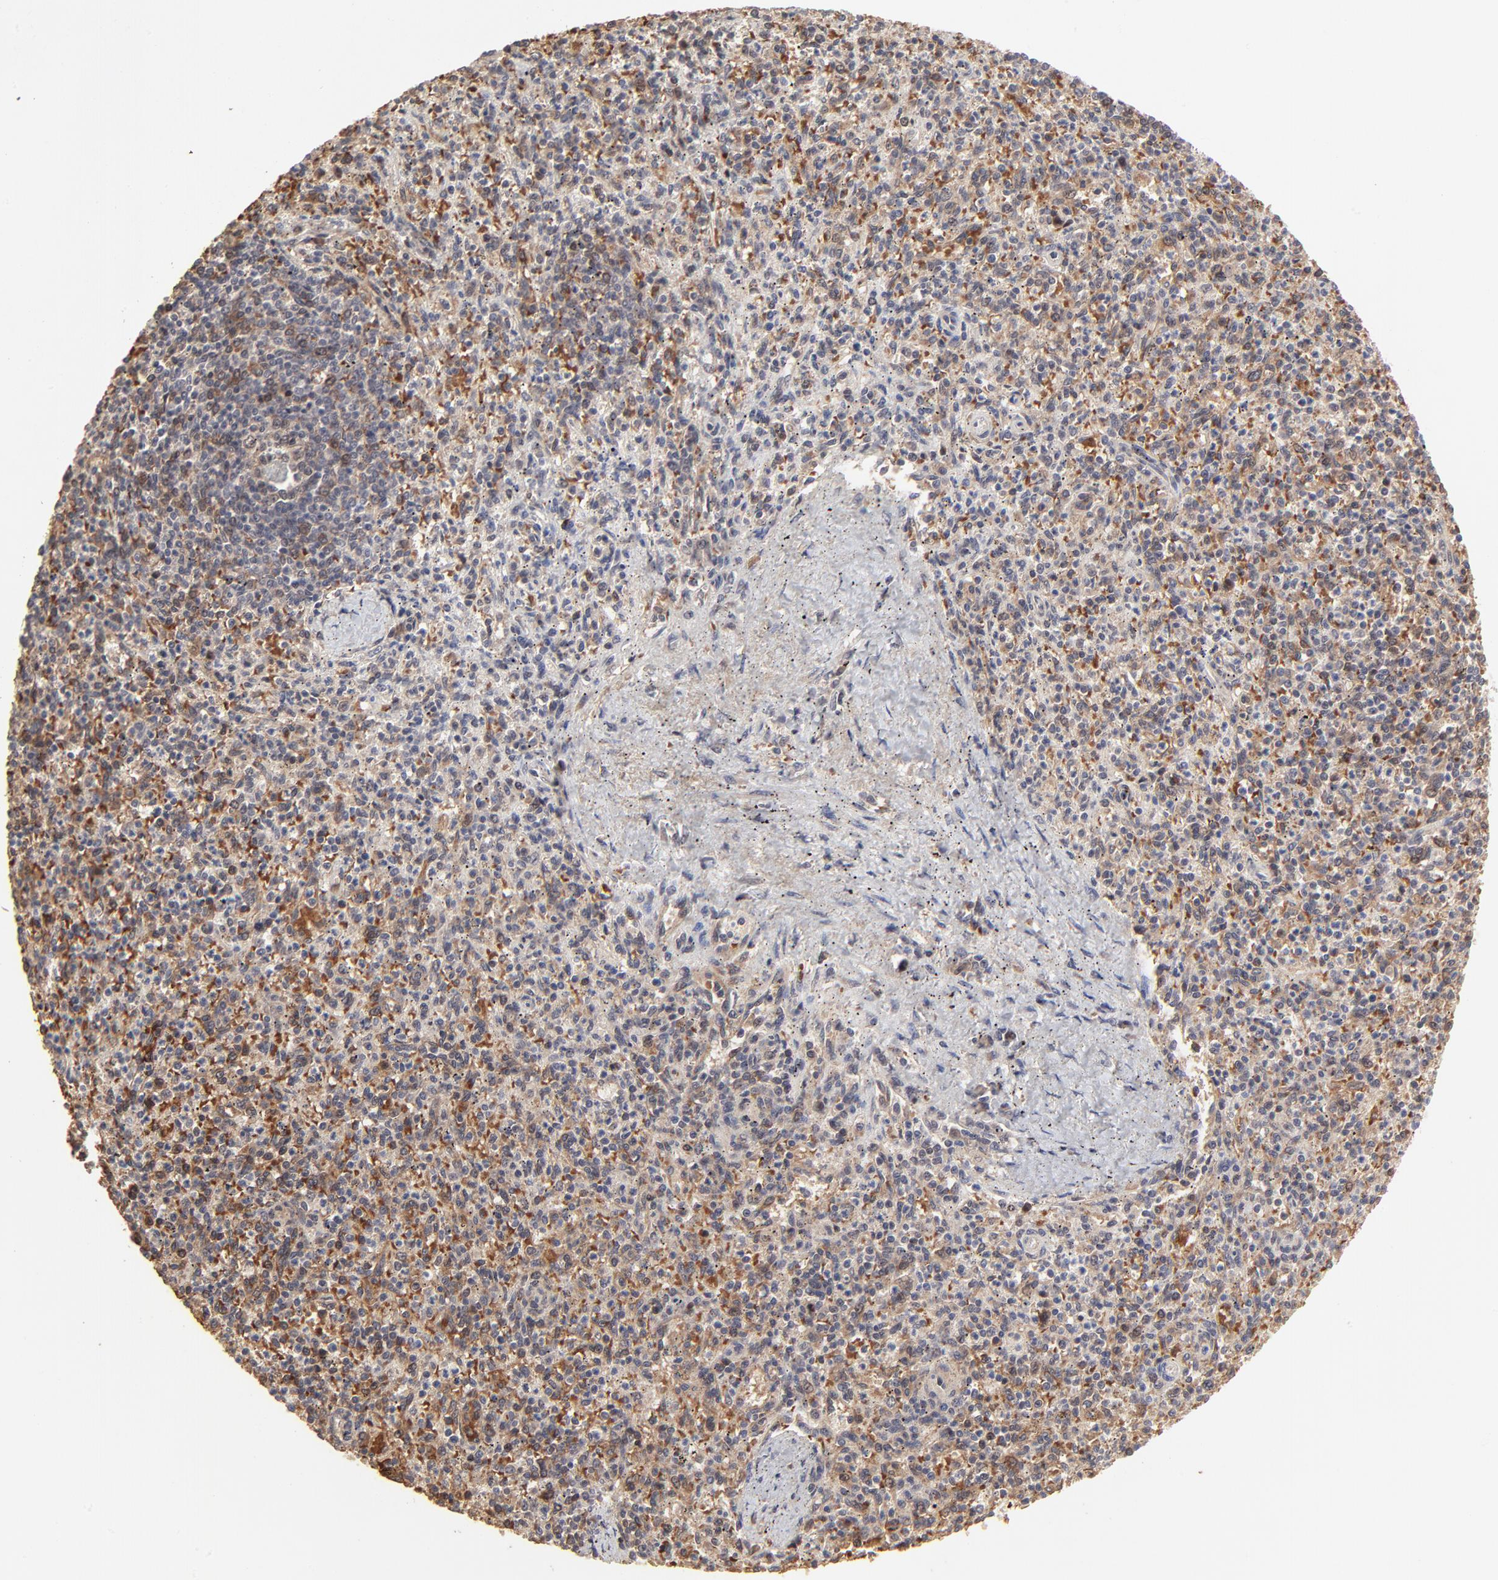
{"staining": {"intensity": "weak", "quantity": "<25%", "location": "cytoplasmic/membranous"}, "tissue": "spleen", "cell_type": "Cells in red pulp", "image_type": "normal", "snomed": [{"axis": "morphology", "description": "Normal tissue, NOS"}, {"axis": "topography", "description": "Spleen"}], "caption": "Immunohistochemical staining of unremarkable human spleen displays no significant staining in cells in red pulp. The staining is performed using DAB (3,3'-diaminobenzidine) brown chromogen with nuclei counter-stained in using hematoxylin.", "gene": "FRMD8", "patient": {"sex": "male", "age": 72}}